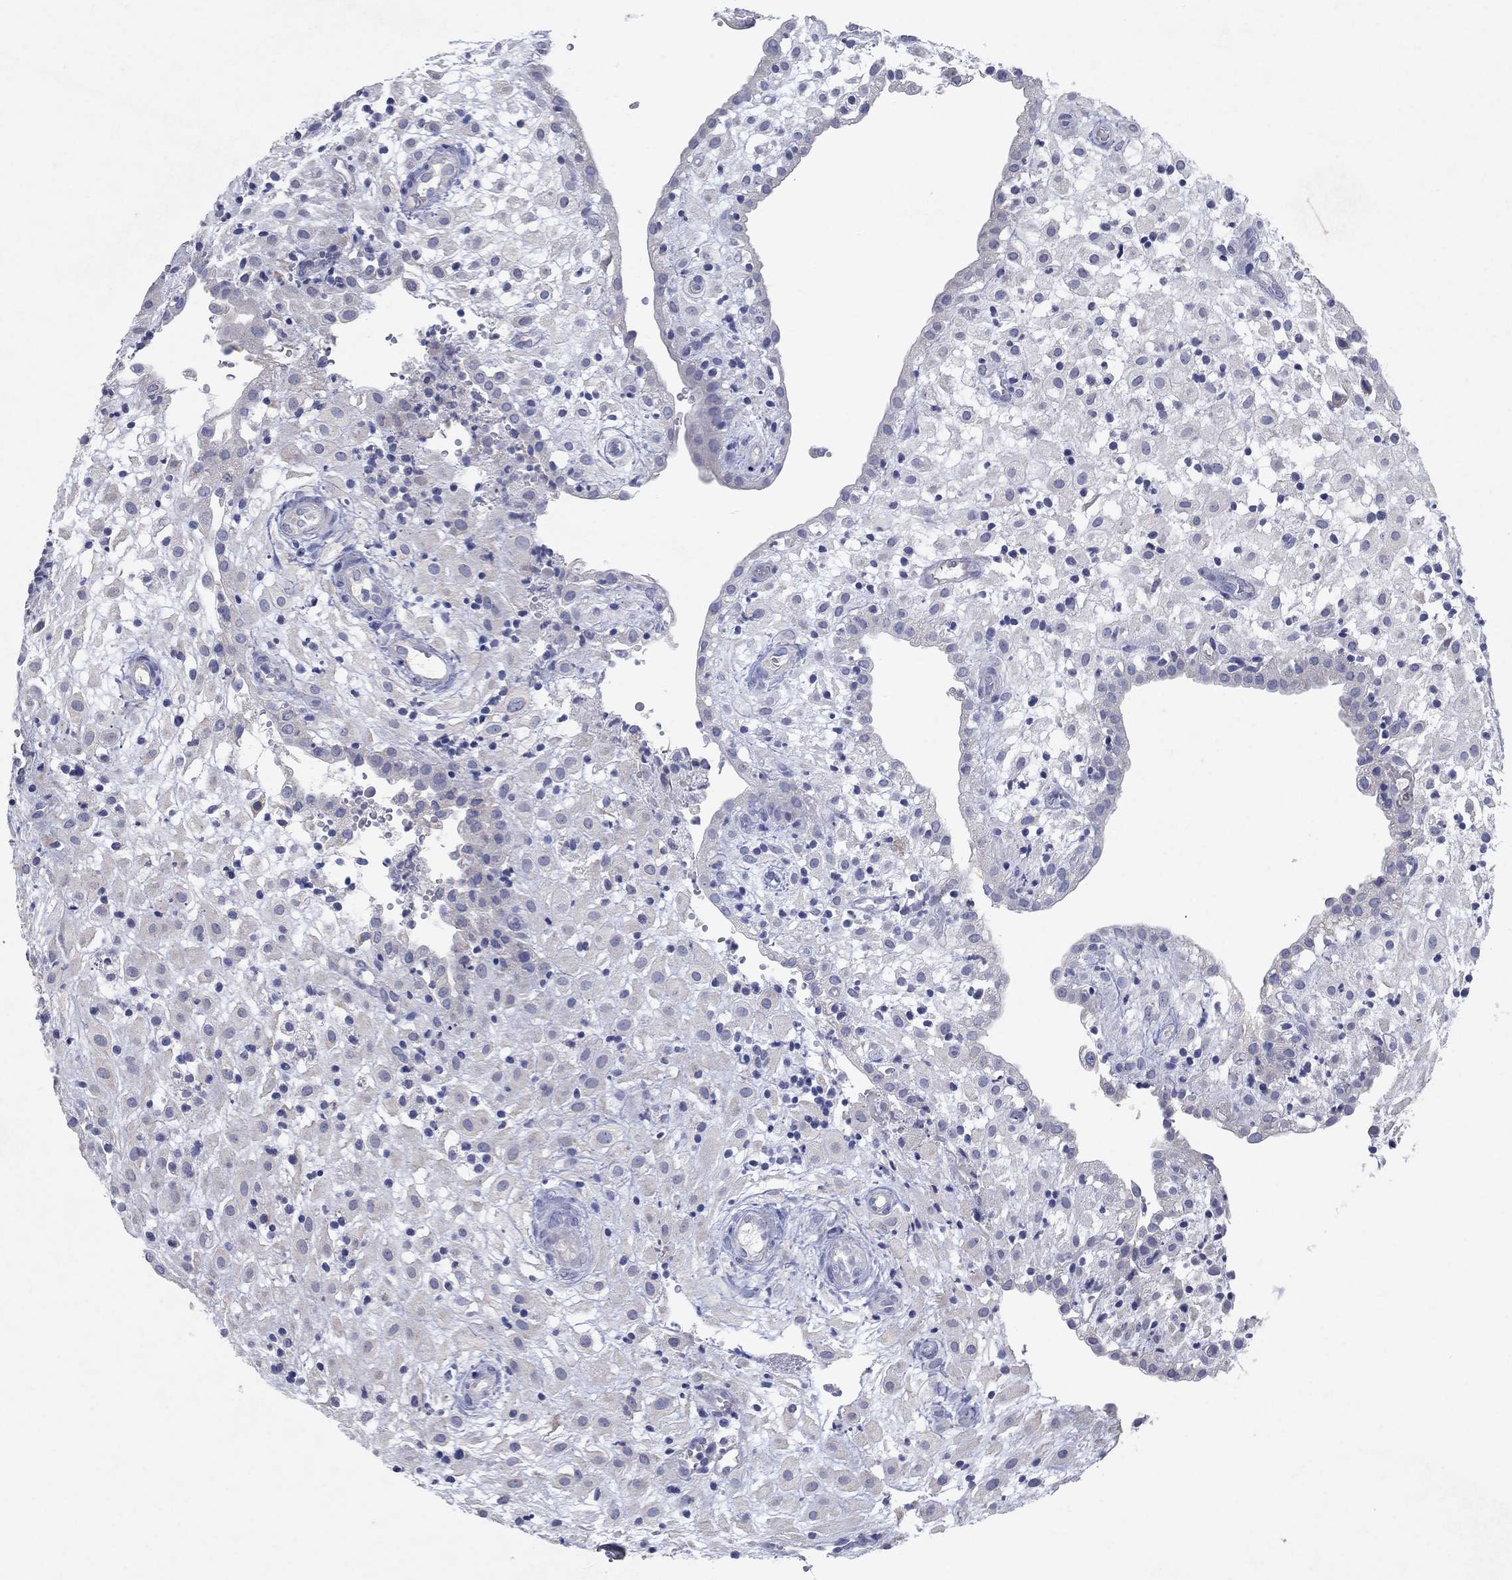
{"staining": {"intensity": "negative", "quantity": "none", "location": "none"}, "tissue": "placenta", "cell_type": "Decidual cells", "image_type": "normal", "snomed": [{"axis": "morphology", "description": "Normal tissue, NOS"}, {"axis": "topography", "description": "Placenta"}], "caption": "The photomicrograph demonstrates no significant staining in decidual cells of placenta. The staining was performed using DAB (3,3'-diaminobenzidine) to visualize the protein expression in brown, while the nuclei were stained in blue with hematoxylin (Magnification: 20x).", "gene": "KRT40", "patient": {"sex": "female", "age": 24}}